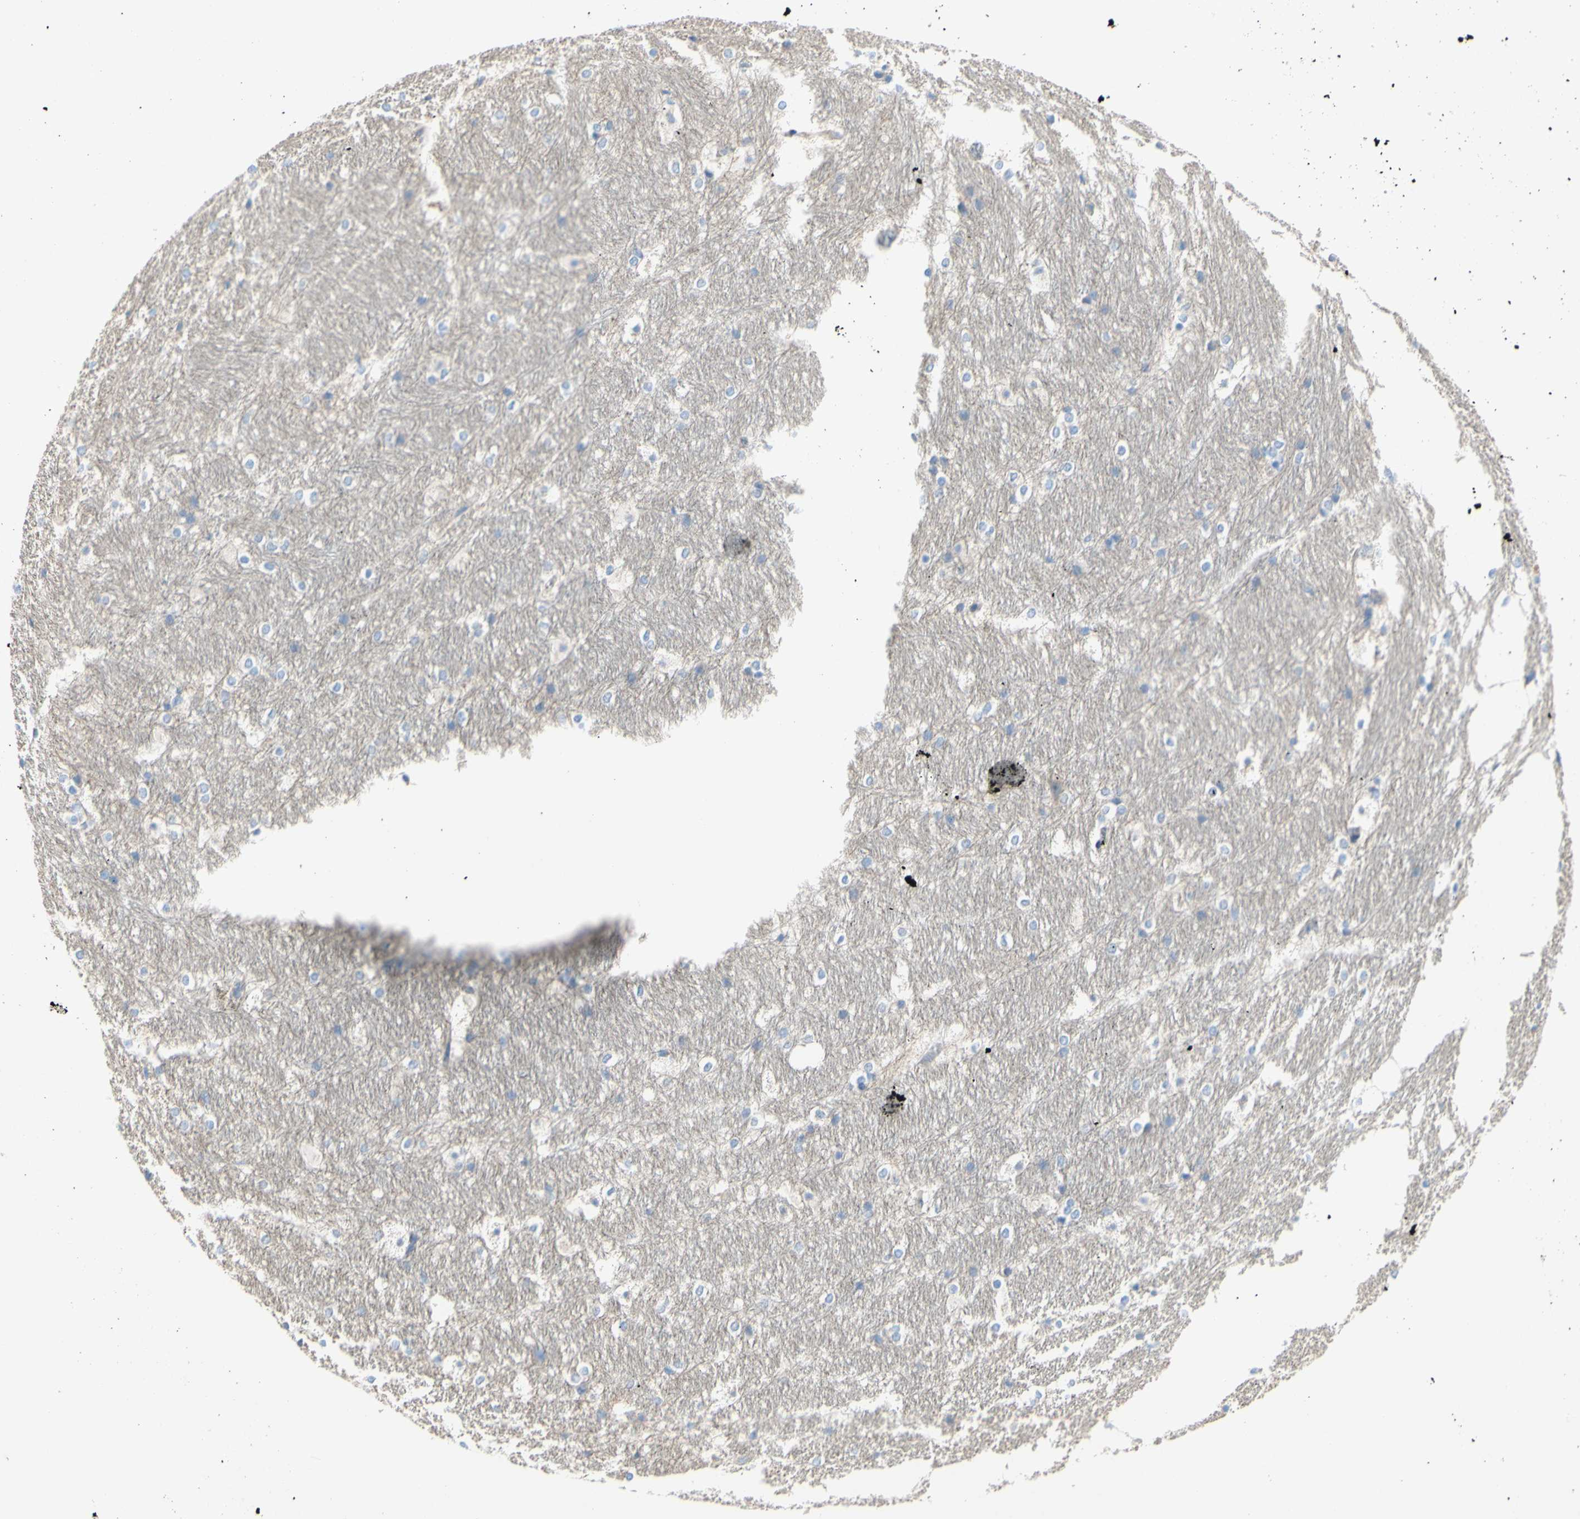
{"staining": {"intensity": "negative", "quantity": "none", "location": "none"}, "tissue": "hippocampus", "cell_type": "Glial cells", "image_type": "normal", "snomed": [{"axis": "morphology", "description": "Normal tissue, NOS"}, {"axis": "topography", "description": "Hippocampus"}], "caption": "Immunohistochemical staining of benign human hippocampus shows no significant positivity in glial cells. (Immunohistochemistry (ihc), brightfield microscopy, high magnification).", "gene": "TMIGD2", "patient": {"sex": "female", "age": 19}}